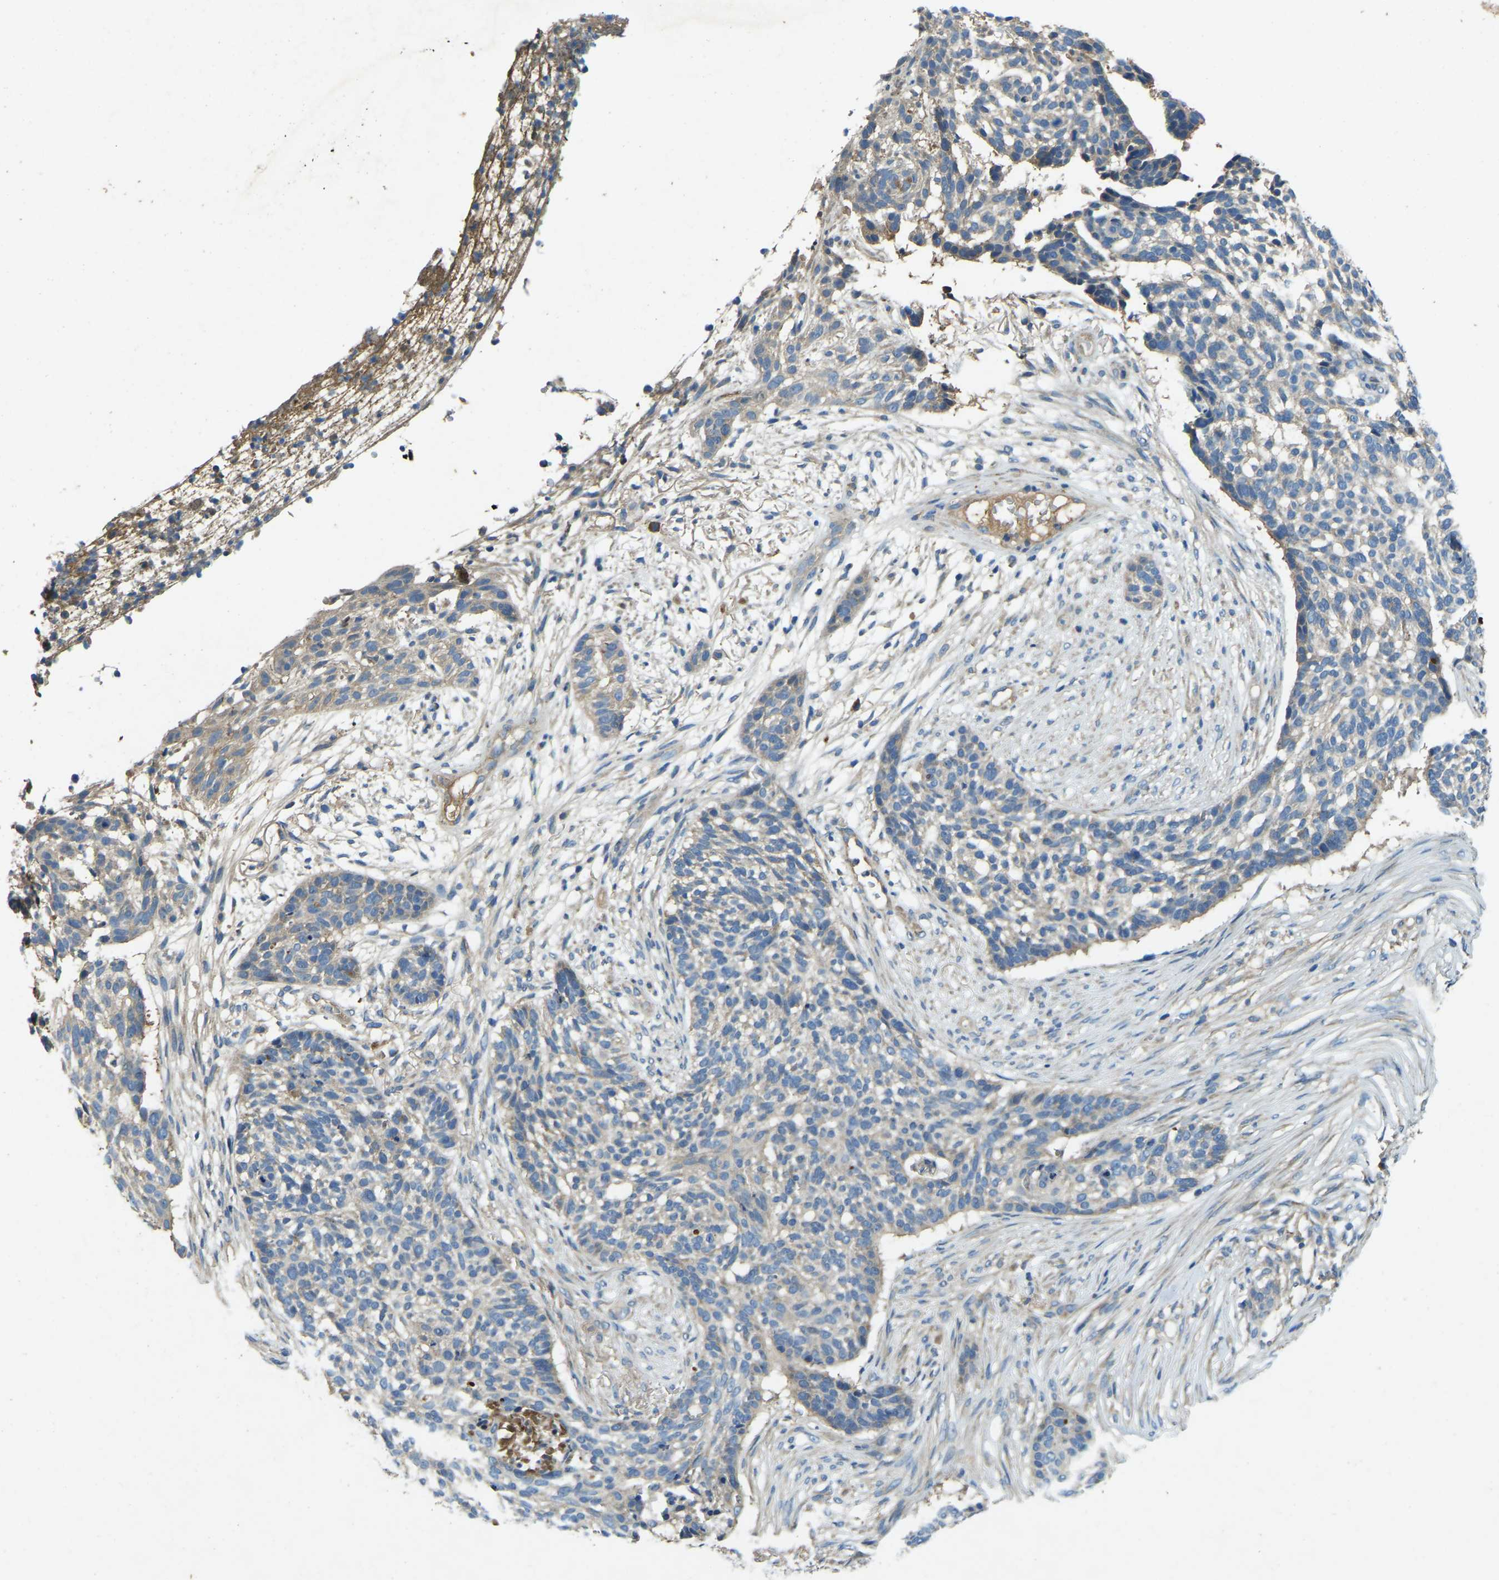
{"staining": {"intensity": "negative", "quantity": "none", "location": "none"}, "tissue": "skin cancer", "cell_type": "Tumor cells", "image_type": "cancer", "snomed": [{"axis": "morphology", "description": "Basal cell carcinoma"}, {"axis": "topography", "description": "Skin"}], "caption": "Immunohistochemistry (IHC) histopathology image of human basal cell carcinoma (skin) stained for a protein (brown), which shows no expression in tumor cells.", "gene": "ATP8B1", "patient": {"sex": "male", "age": 85}}